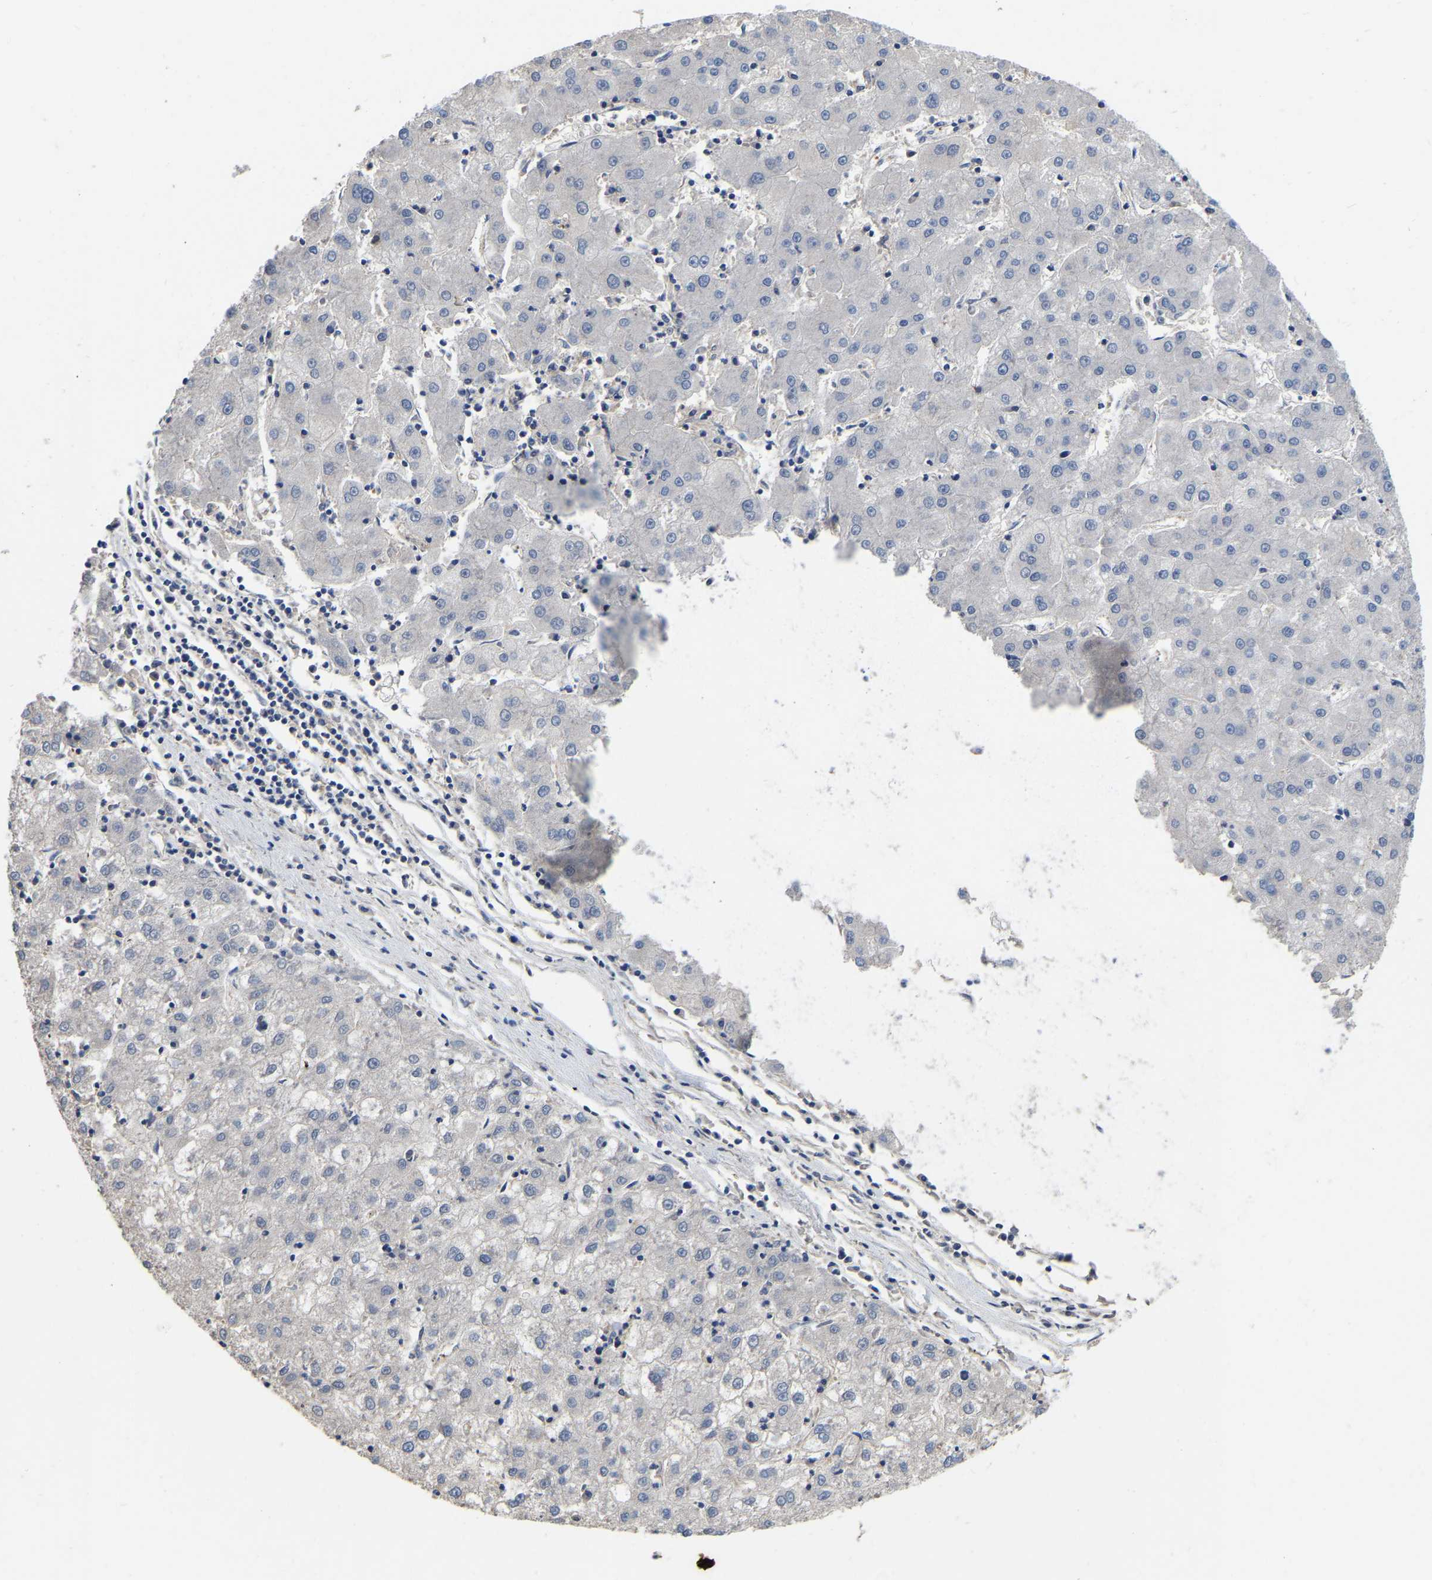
{"staining": {"intensity": "negative", "quantity": "none", "location": "none"}, "tissue": "liver cancer", "cell_type": "Tumor cells", "image_type": "cancer", "snomed": [{"axis": "morphology", "description": "Carcinoma, Hepatocellular, NOS"}, {"axis": "topography", "description": "Liver"}], "caption": "High power microscopy photomicrograph of an immunohistochemistry image of hepatocellular carcinoma (liver), revealing no significant expression in tumor cells.", "gene": "RAB27B", "patient": {"sex": "male", "age": 72}}